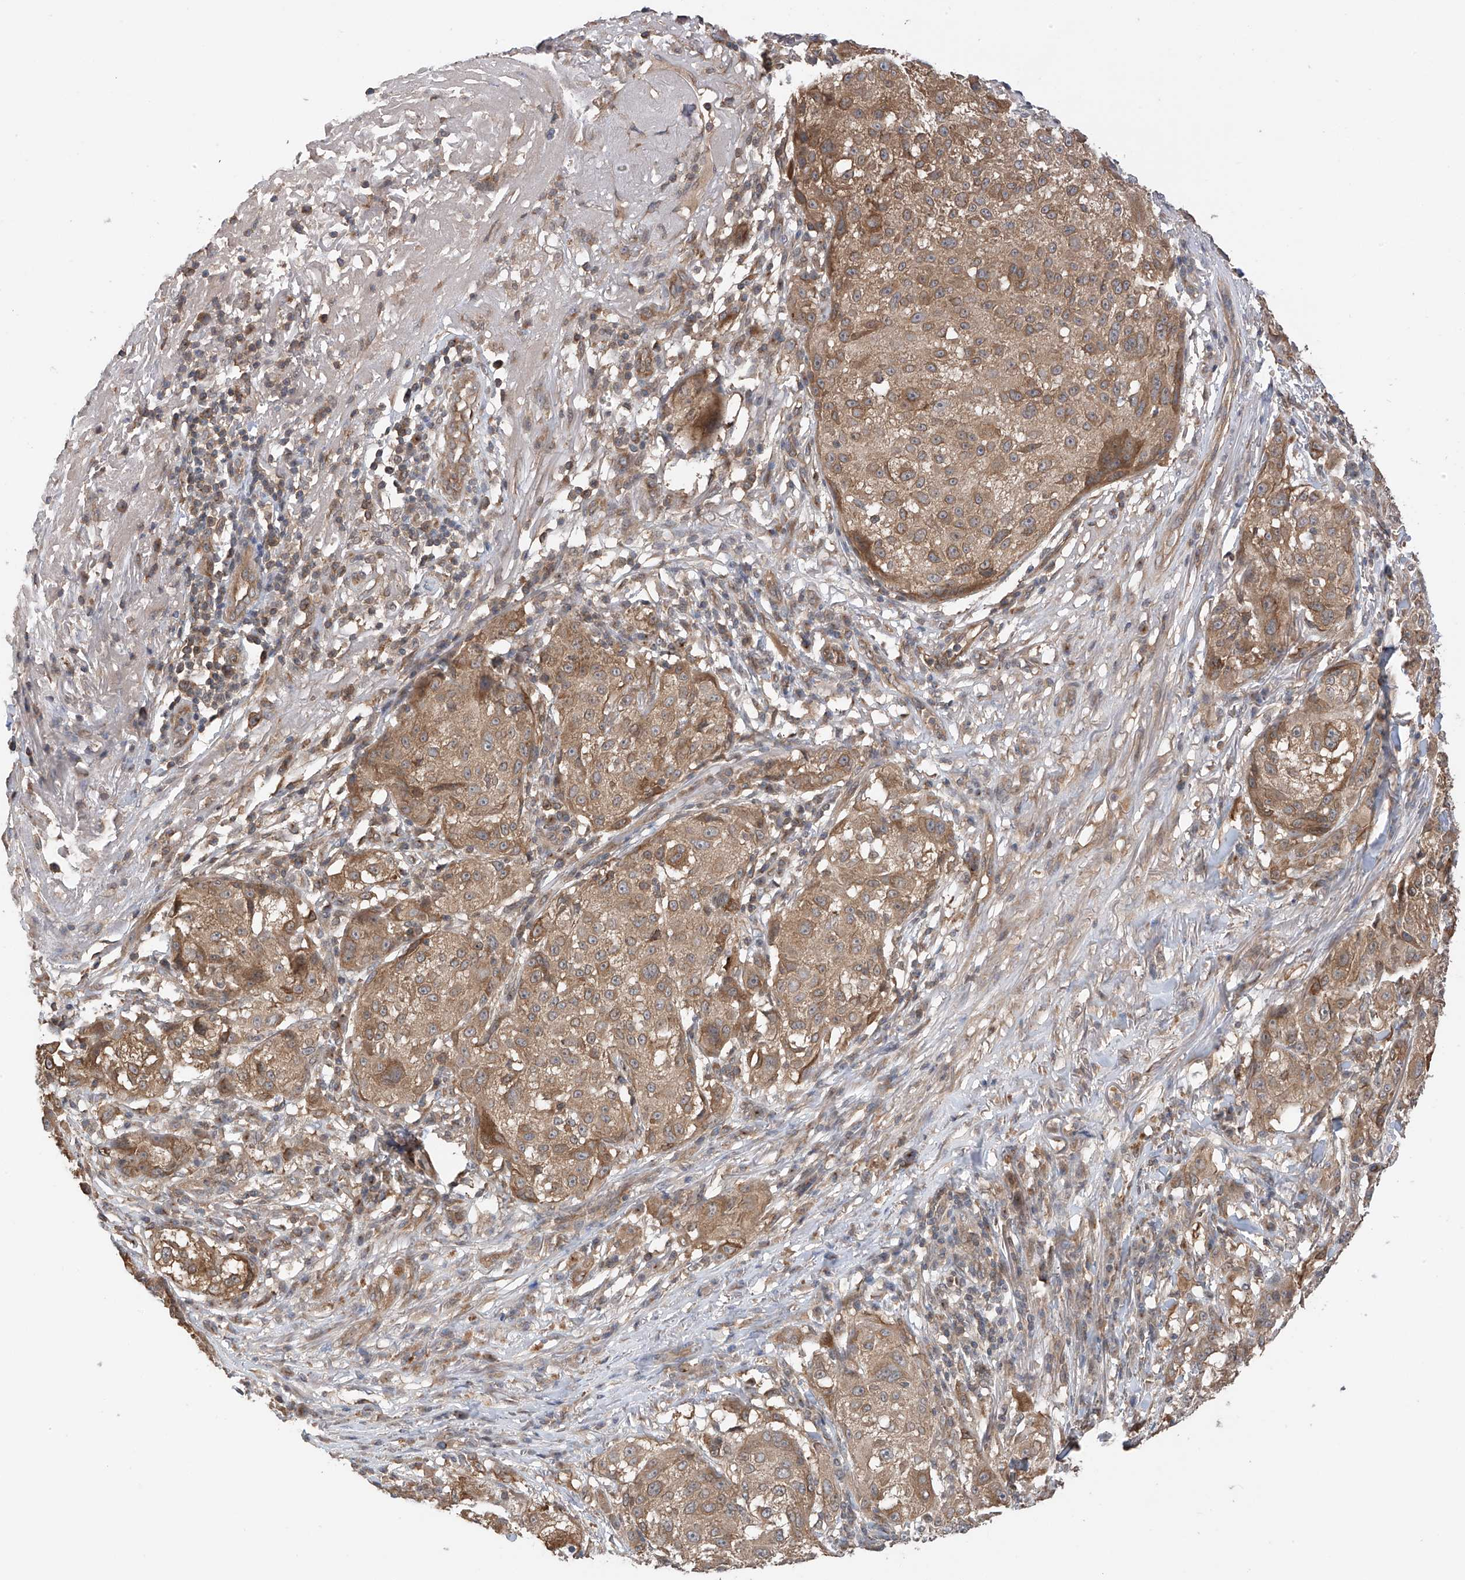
{"staining": {"intensity": "moderate", "quantity": ">75%", "location": "cytoplasmic/membranous"}, "tissue": "melanoma", "cell_type": "Tumor cells", "image_type": "cancer", "snomed": [{"axis": "morphology", "description": "Necrosis, NOS"}, {"axis": "morphology", "description": "Malignant melanoma, NOS"}, {"axis": "topography", "description": "Skin"}], "caption": "Malignant melanoma stained with a brown dye shows moderate cytoplasmic/membranous positive expression in approximately >75% of tumor cells.", "gene": "RPAIN", "patient": {"sex": "female", "age": 87}}